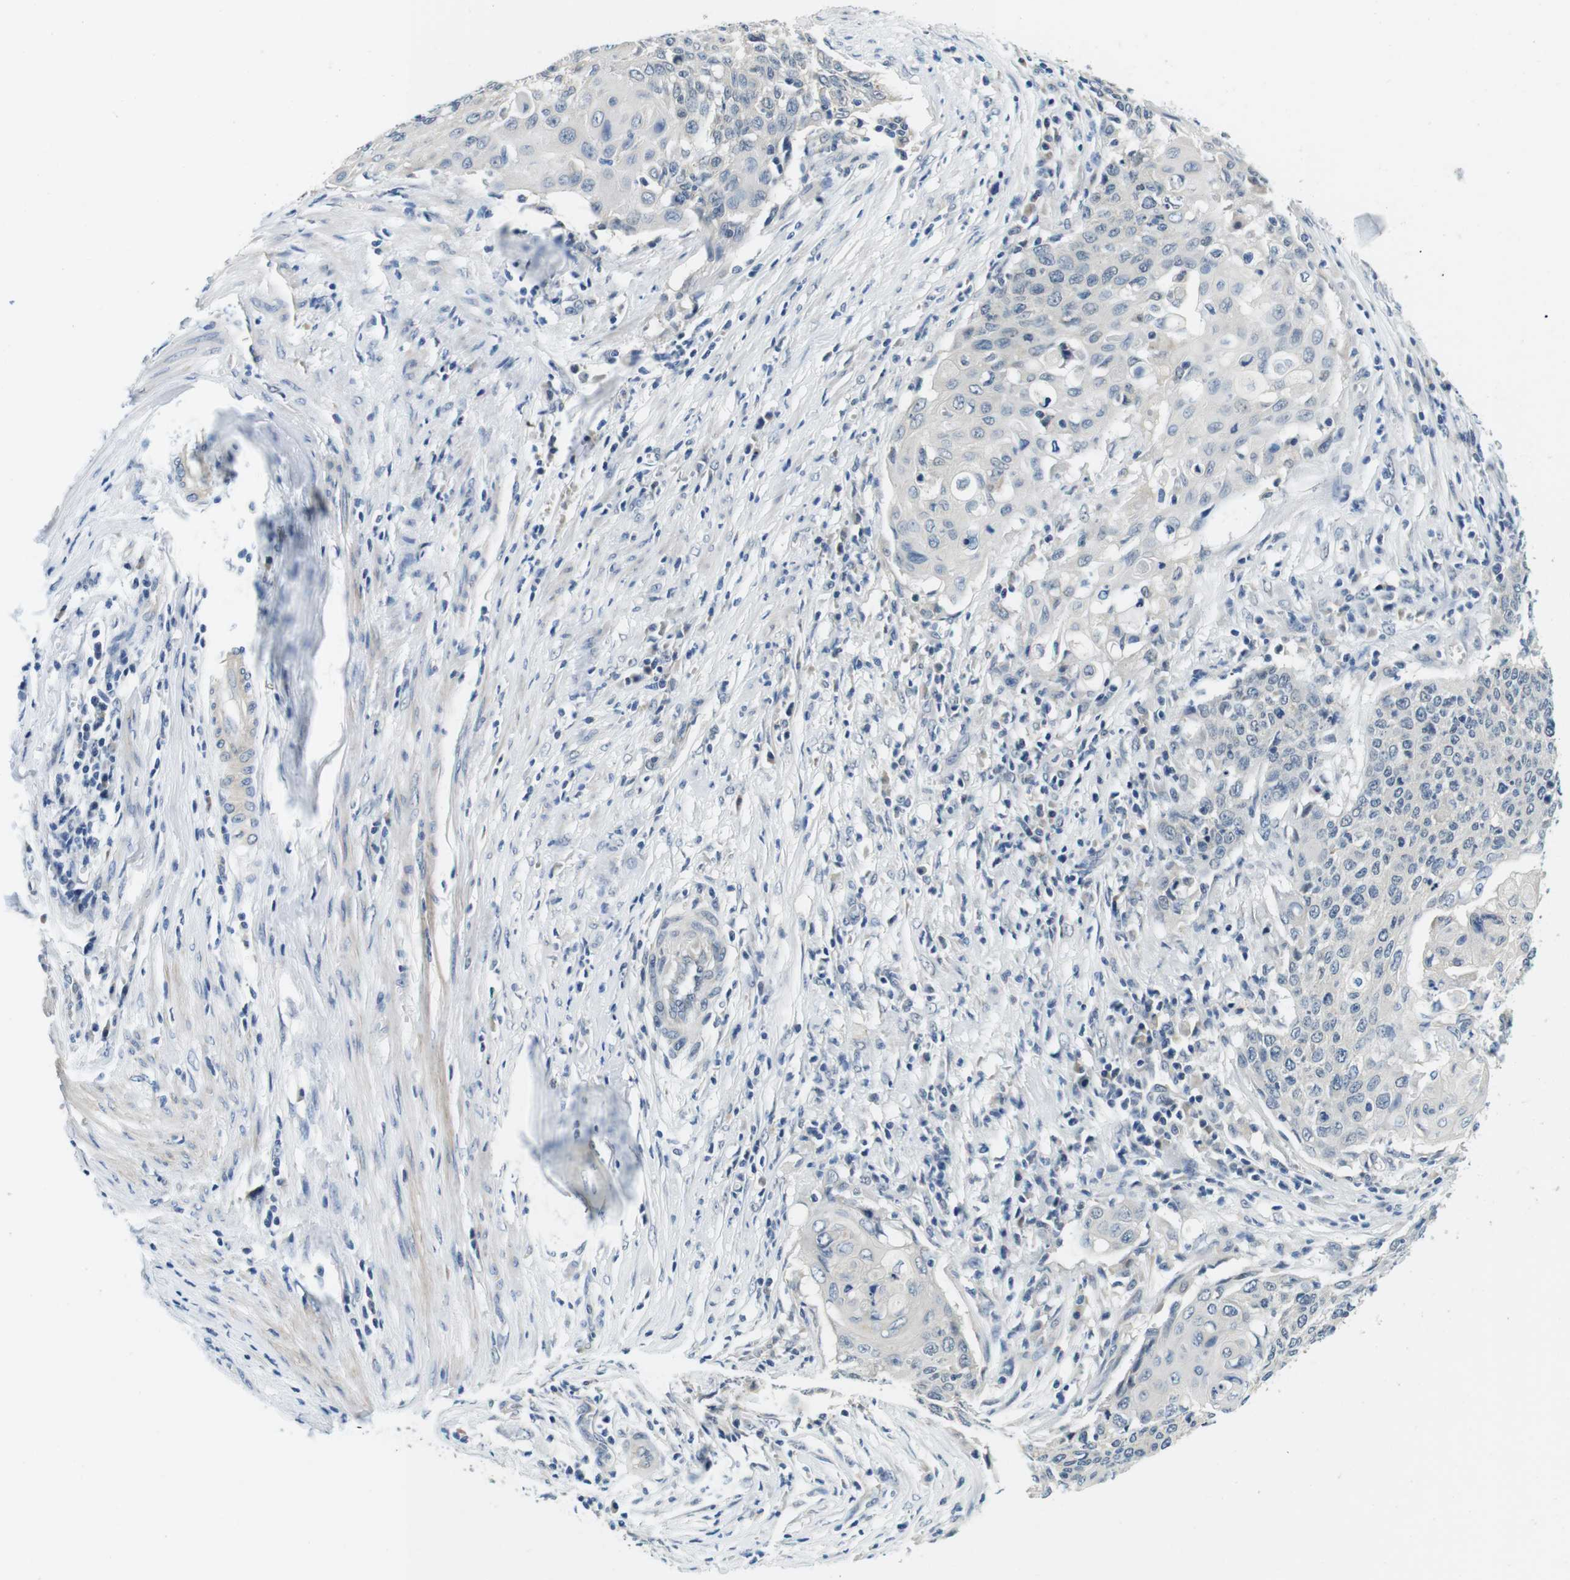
{"staining": {"intensity": "negative", "quantity": "none", "location": "none"}, "tissue": "cervical cancer", "cell_type": "Tumor cells", "image_type": "cancer", "snomed": [{"axis": "morphology", "description": "Squamous cell carcinoma, NOS"}, {"axis": "topography", "description": "Cervix"}], "caption": "Cervical cancer stained for a protein using immunohistochemistry (IHC) demonstrates no positivity tumor cells.", "gene": "DTNA", "patient": {"sex": "female", "age": 39}}